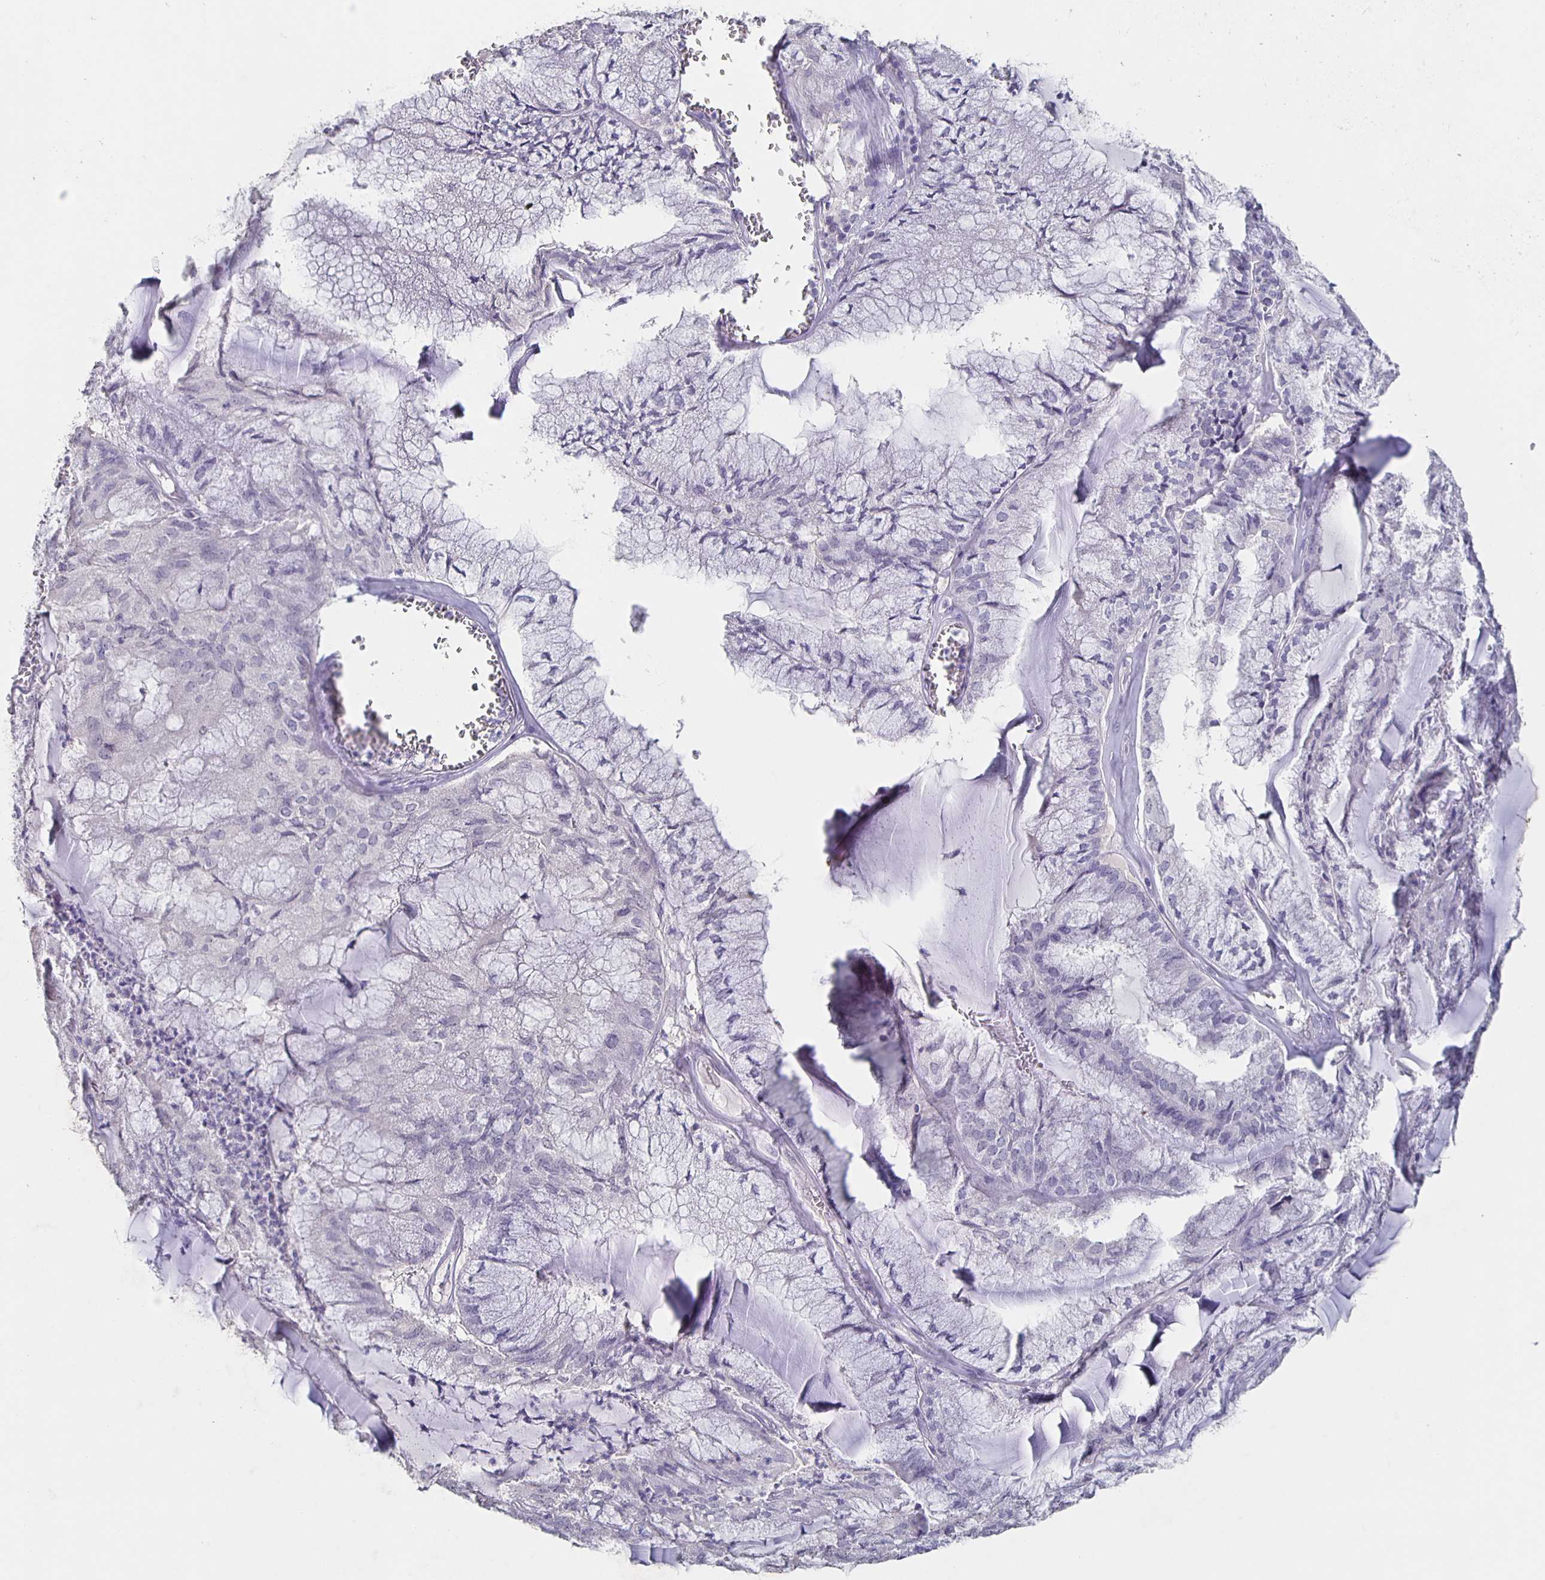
{"staining": {"intensity": "negative", "quantity": "none", "location": "none"}, "tissue": "endometrial cancer", "cell_type": "Tumor cells", "image_type": "cancer", "snomed": [{"axis": "morphology", "description": "Carcinoma, NOS"}, {"axis": "topography", "description": "Endometrium"}], "caption": "The immunohistochemistry histopathology image has no significant expression in tumor cells of endometrial cancer tissue.", "gene": "CACNA2D2", "patient": {"sex": "female", "age": 62}}